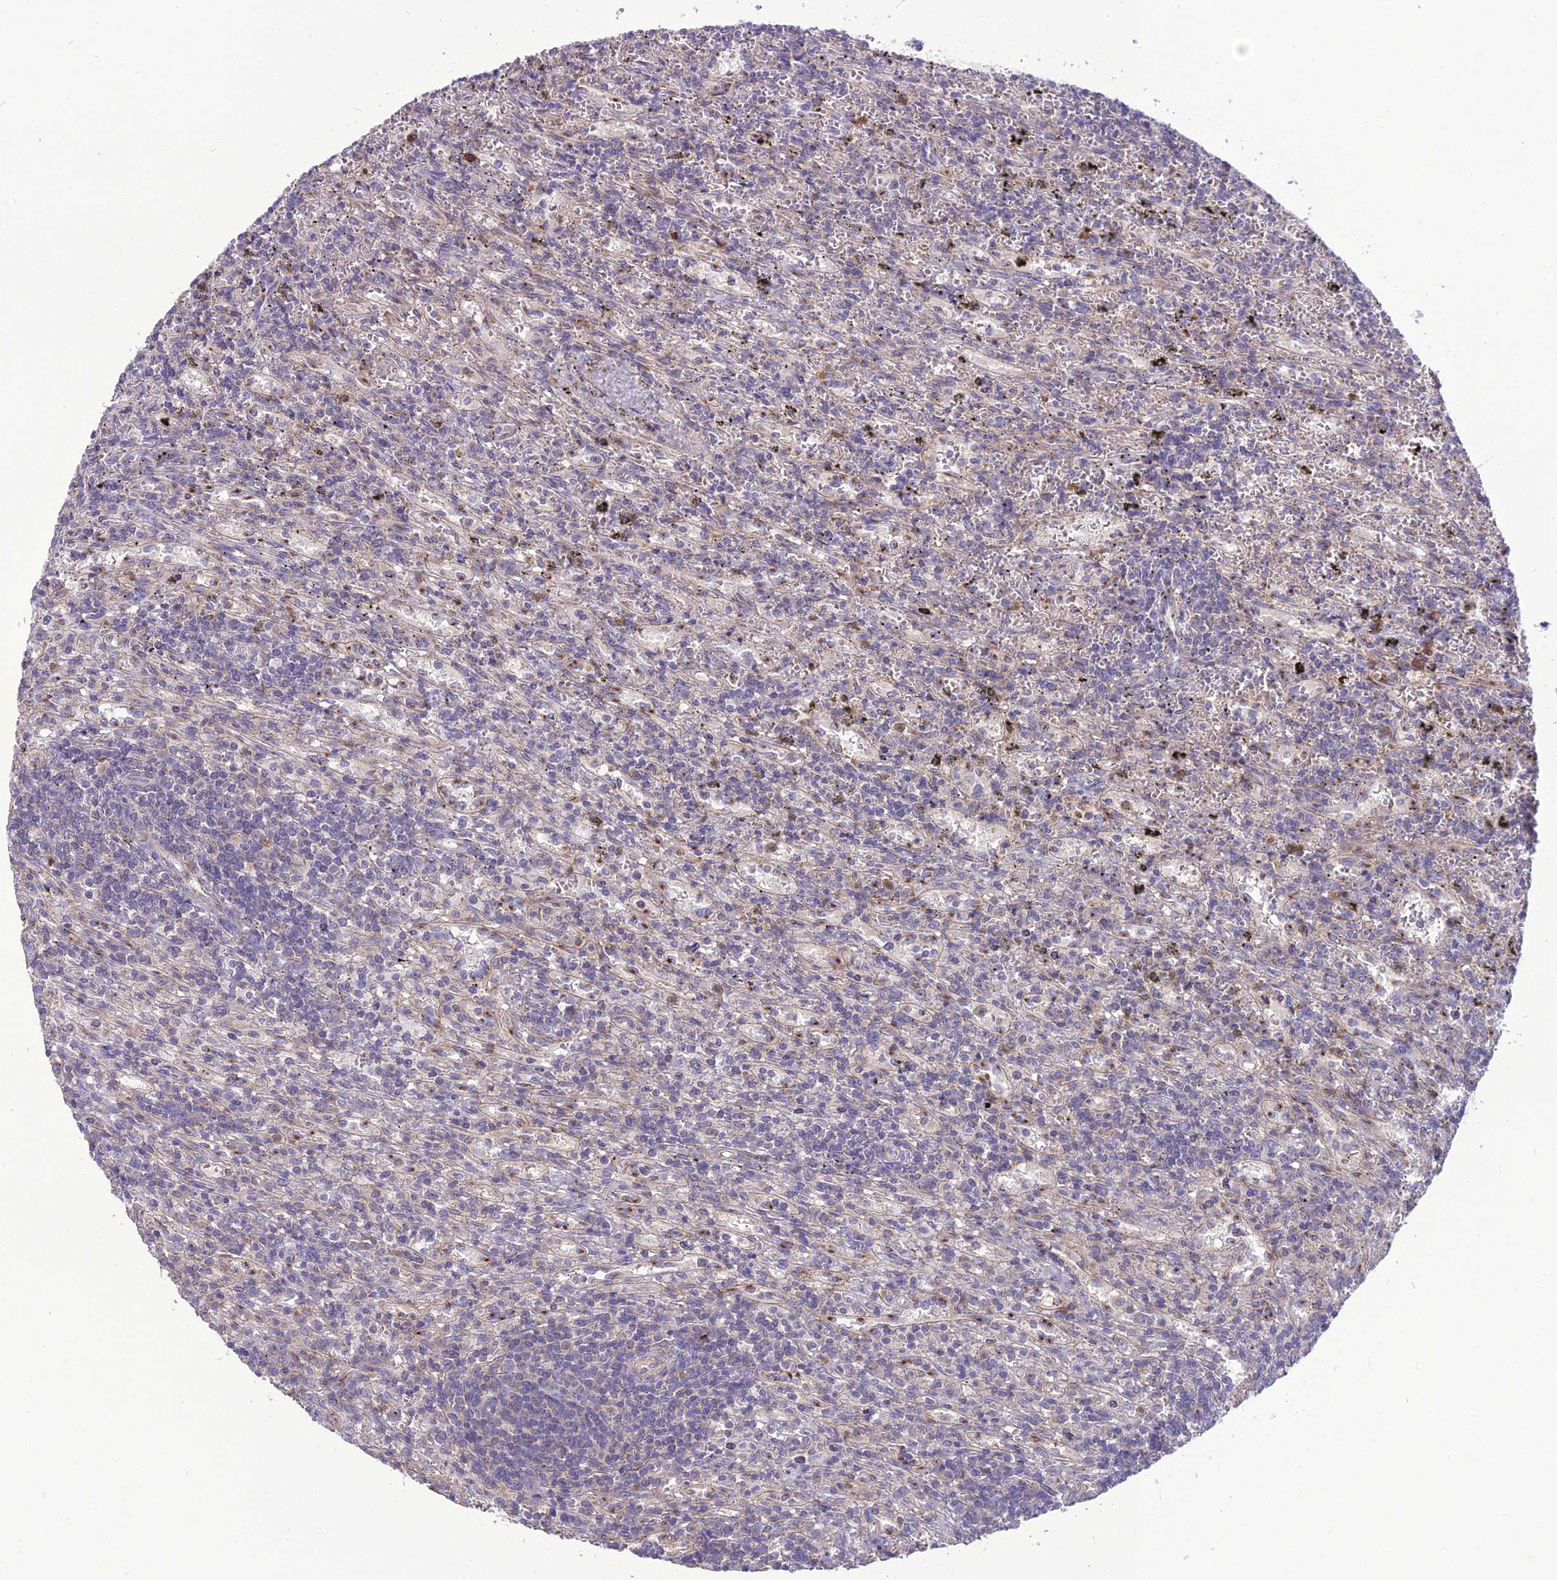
{"staining": {"intensity": "negative", "quantity": "none", "location": "none"}, "tissue": "lymphoma", "cell_type": "Tumor cells", "image_type": "cancer", "snomed": [{"axis": "morphology", "description": "Malignant lymphoma, non-Hodgkin's type, Low grade"}, {"axis": "topography", "description": "Spleen"}], "caption": "This is an immunohistochemistry (IHC) histopathology image of lymphoma. There is no expression in tumor cells.", "gene": "SPRYD7", "patient": {"sex": "male", "age": 76}}